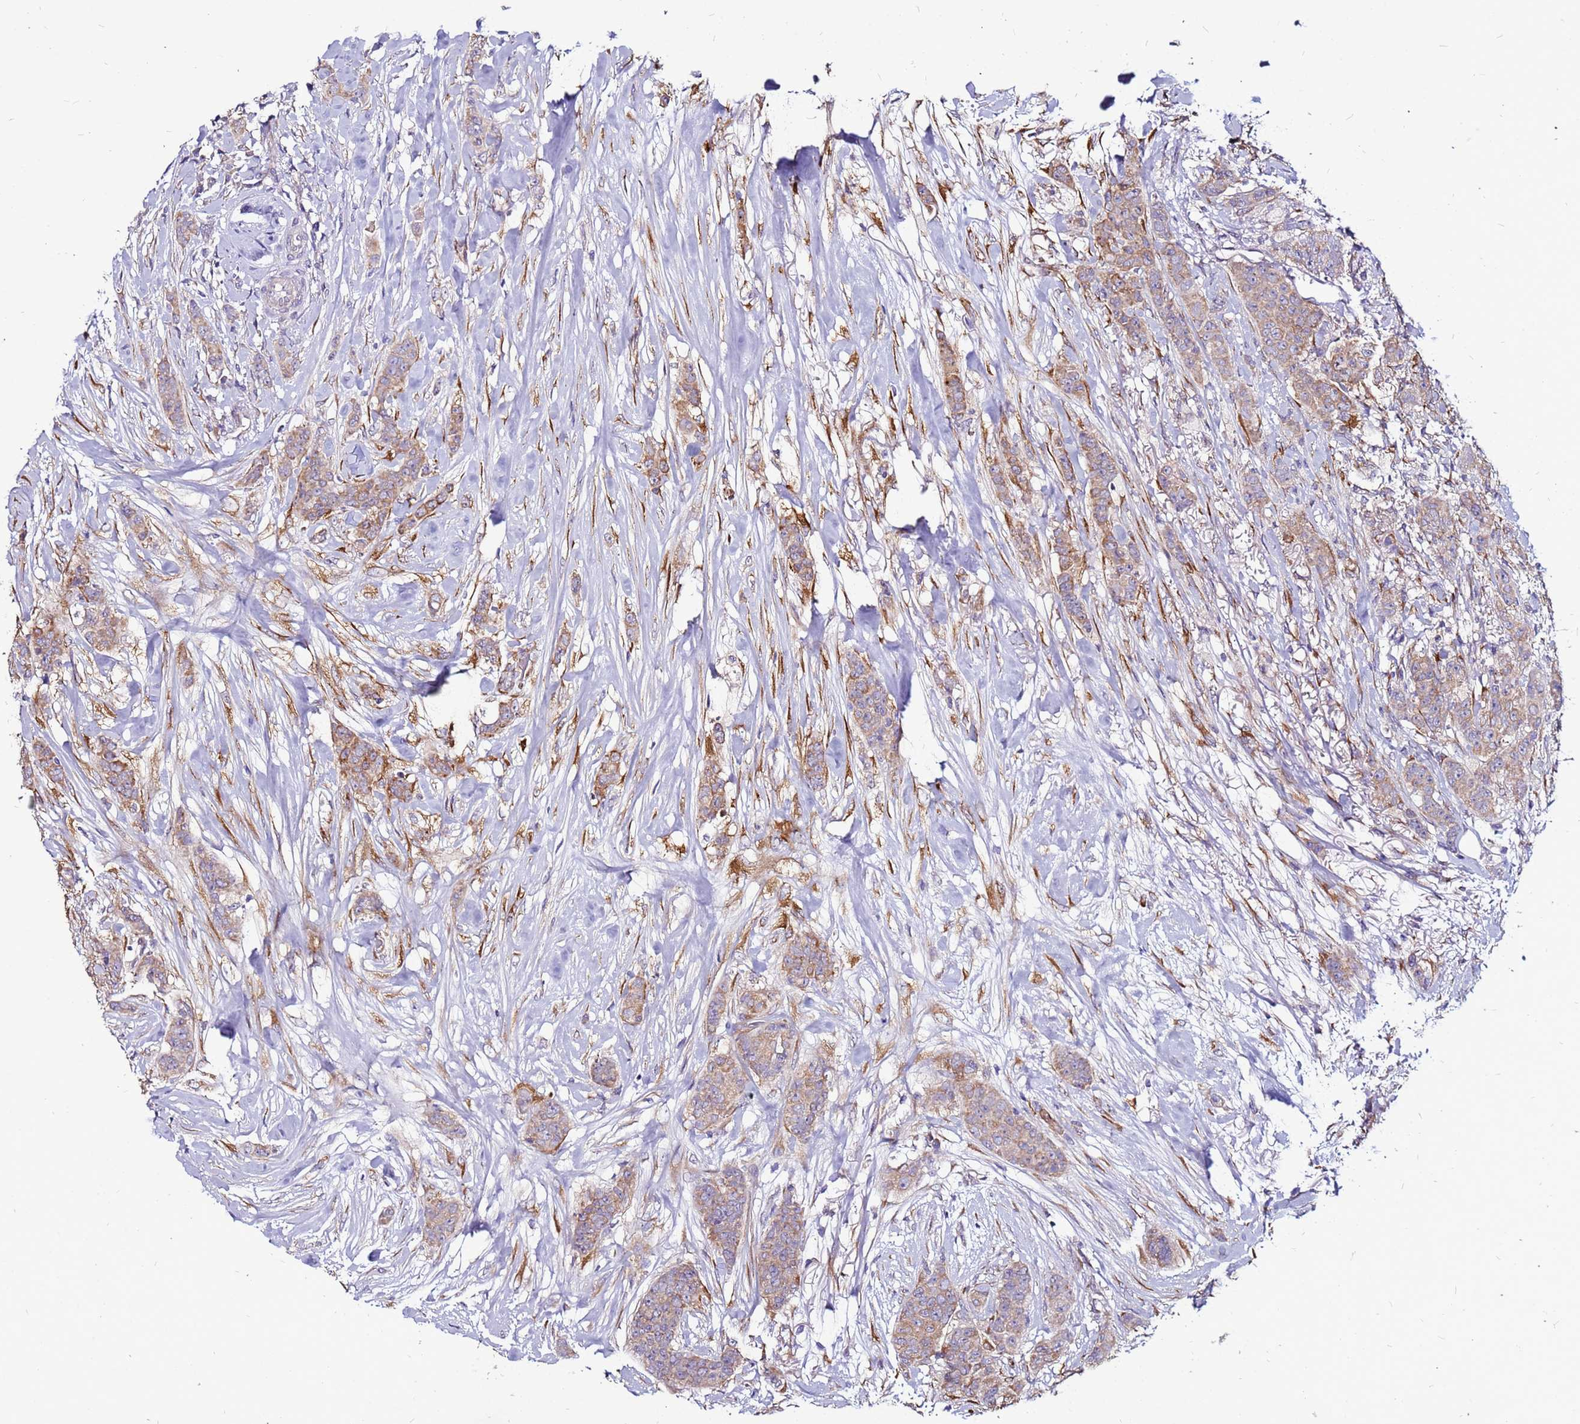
{"staining": {"intensity": "moderate", "quantity": ">75%", "location": "cytoplasmic/membranous"}, "tissue": "breast cancer", "cell_type": "Tumor cells", "image_type": "cancer", "snomed": [{"axis": "morphology", "description": "Duct carcinoma"}, {"axis": "topography", "description": "Breast"}], "caption": "A photomicrograph of intraductal carcinoma (breast) stained for a protein demonstrates moderate cytoplasmic/membranous brown staining in tumor cells.", "gene": "SLC44A3", "patient": {"sex": "female", "age": 40}}